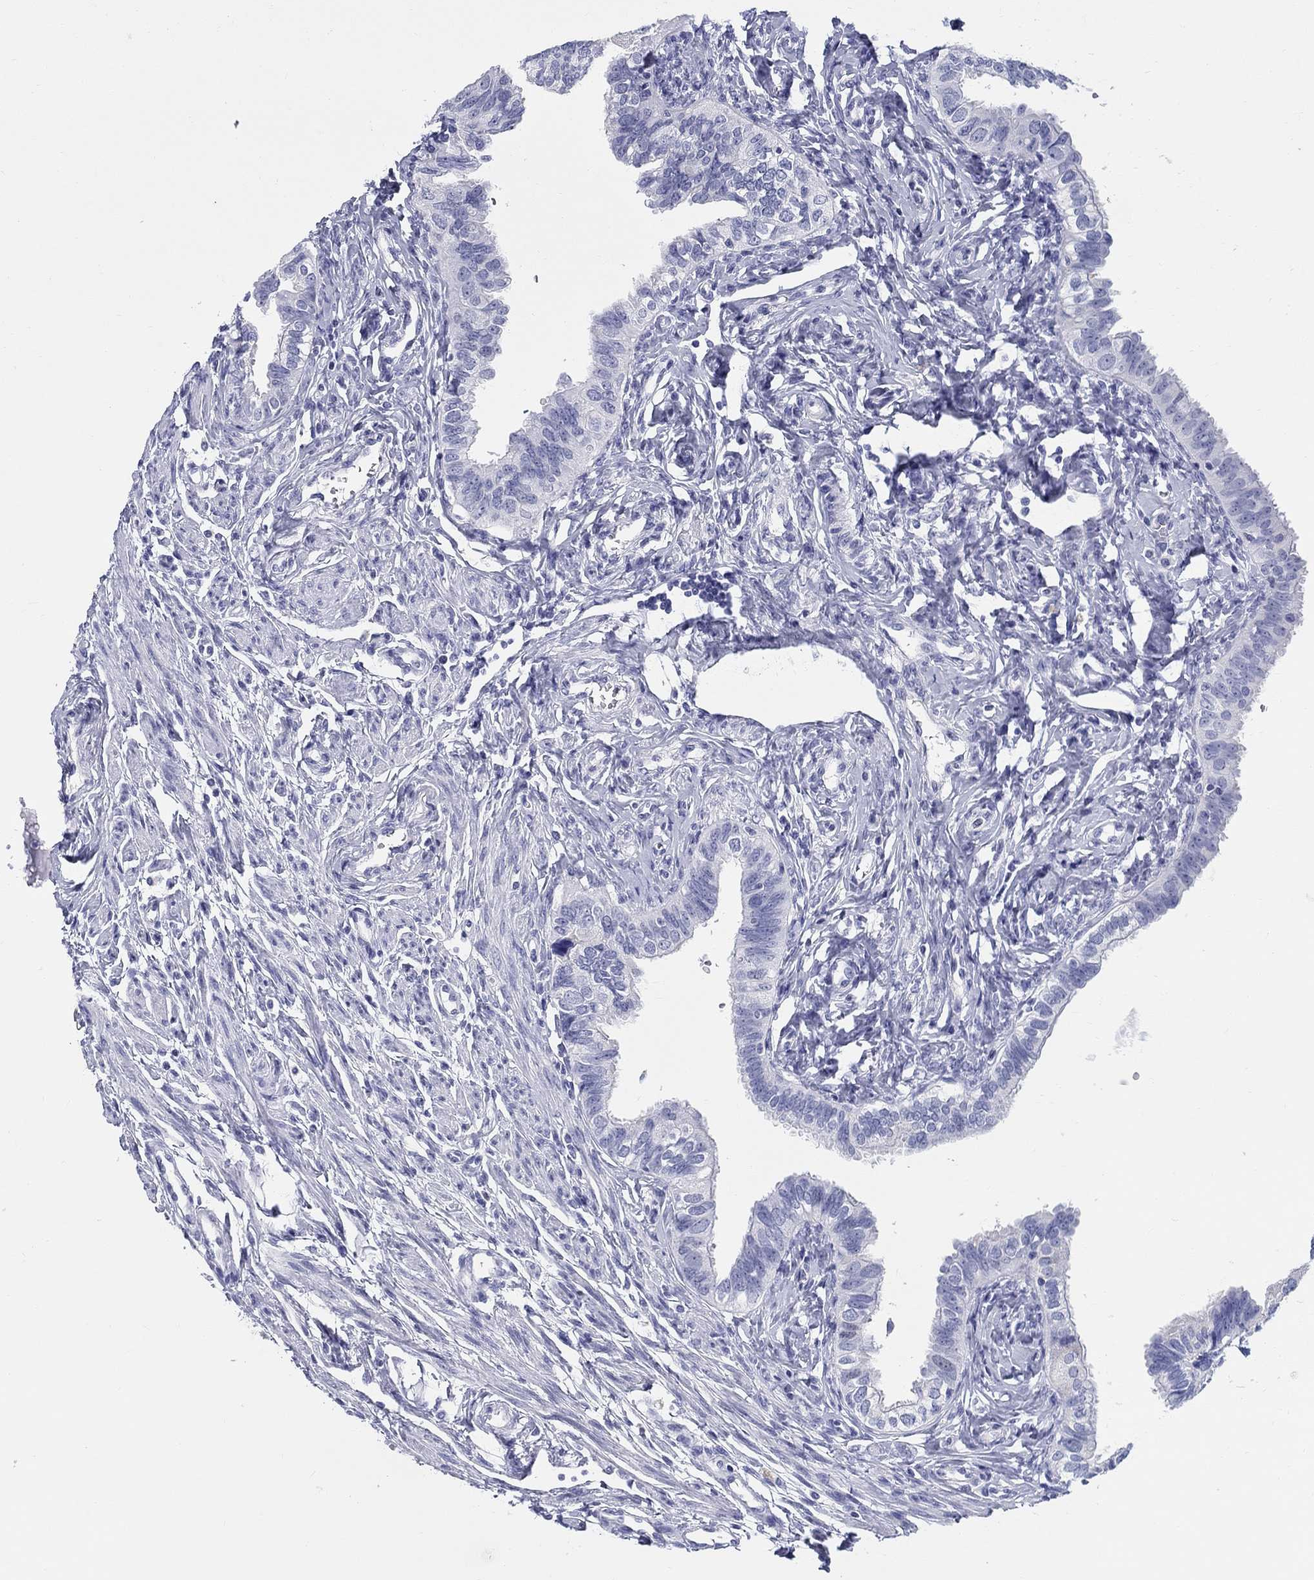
{"staining": {"intensity": "negative", "quantity": "none", "location": "none"}, "tissue": "fallopian tube", "cell_type": "Glandular cells", "image_type": "normal", "snomed": [{"axis": "morphology", "description": "Normal tissue, NOS"}, {"axis": "topography", "description": "Fallopian tube"}], "caption": "Image shows no protein positivity in glandular cells of benign fallopian tube. Brightfield microscopy of immunohistochemistry stained with DAB (3,3'-diaminobenzidine) (brown) and hematoxylin (blue), captured at high magnification.", "gene": "LAMP5", "patient": {"sex": "female", "age": 54}}